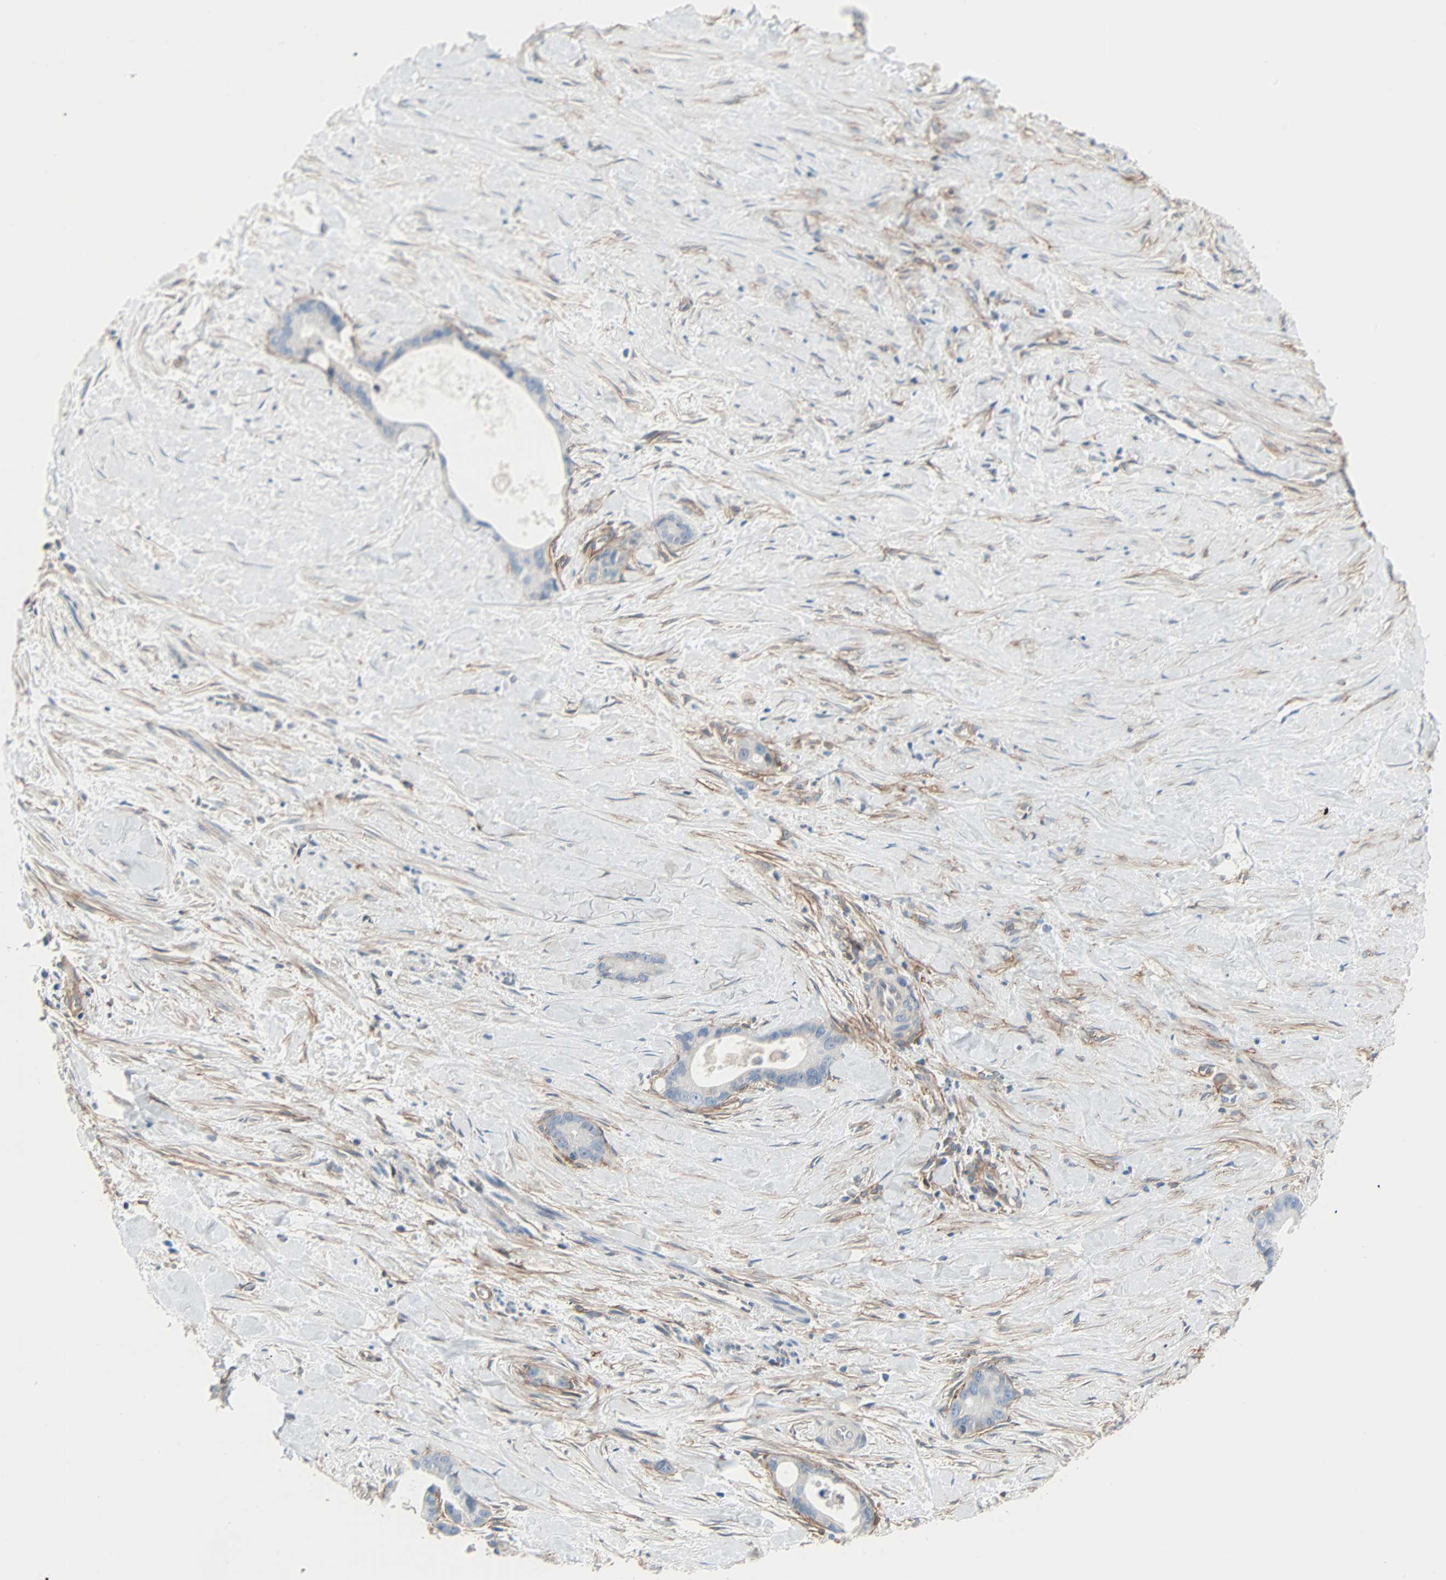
{"staining": {"intensity": "negative", "quantity": "none", "location": "none"}, "tissue": "liver cancer", "cell_type": "Tumor cells", "image_type": "cancer", "snomed": [{"axis": "morphology", "description": "Cholangiocarcinoma"}, {"axis": "topography", "description": "Liver"}], "caption": "Immunohistochemical staining of cholangiocarcinoma (liver) displays no significant staining in tumor cells. (Brightfield microscopy of DAB immunohistochemistry at high magnification).", "gene": "EPB41L2", "patient": {"sex": "female", "age": 55}}